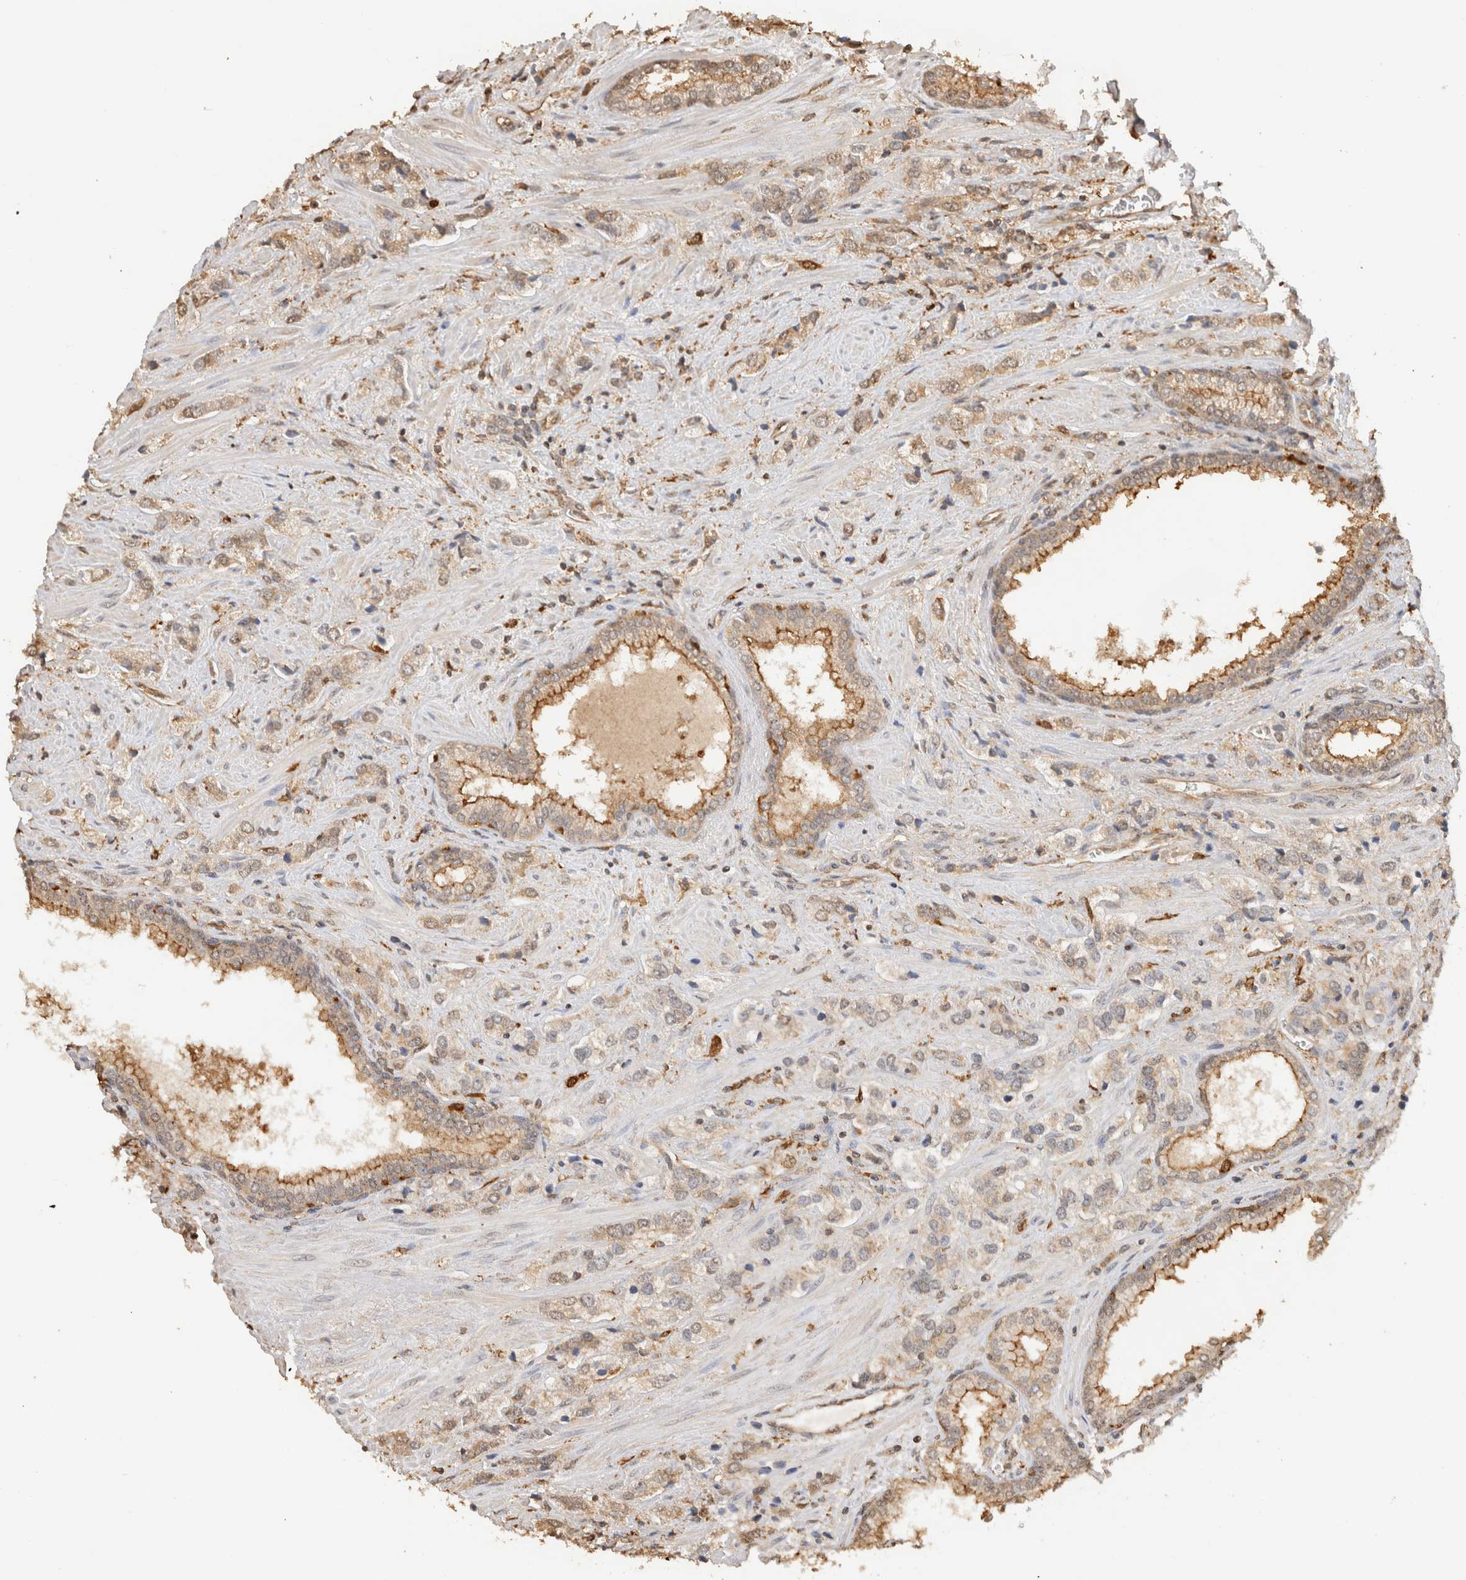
{"staining": {"intensity": "weak", "quantity": ">75%", "location": "cytoplasmic/membranous"}, "tissue": "prostate cancer", "cell_type": "Tumor cells", "image_type": "cancer", "snomed": [{"axis": "morphology", "description": "Adenocarcinoma, High grade"}, {"axis": "topography", "description": "Prostate"}], "caption": "A histopathology image of human prostate cancer (adenocarcinoma (high-grade)) stained for a protein reveals weak cytoplasmic/membranous brown staining in tumor cells.", "gene": "YWHAH", "patient": {"sex": "male", "age": 66}}